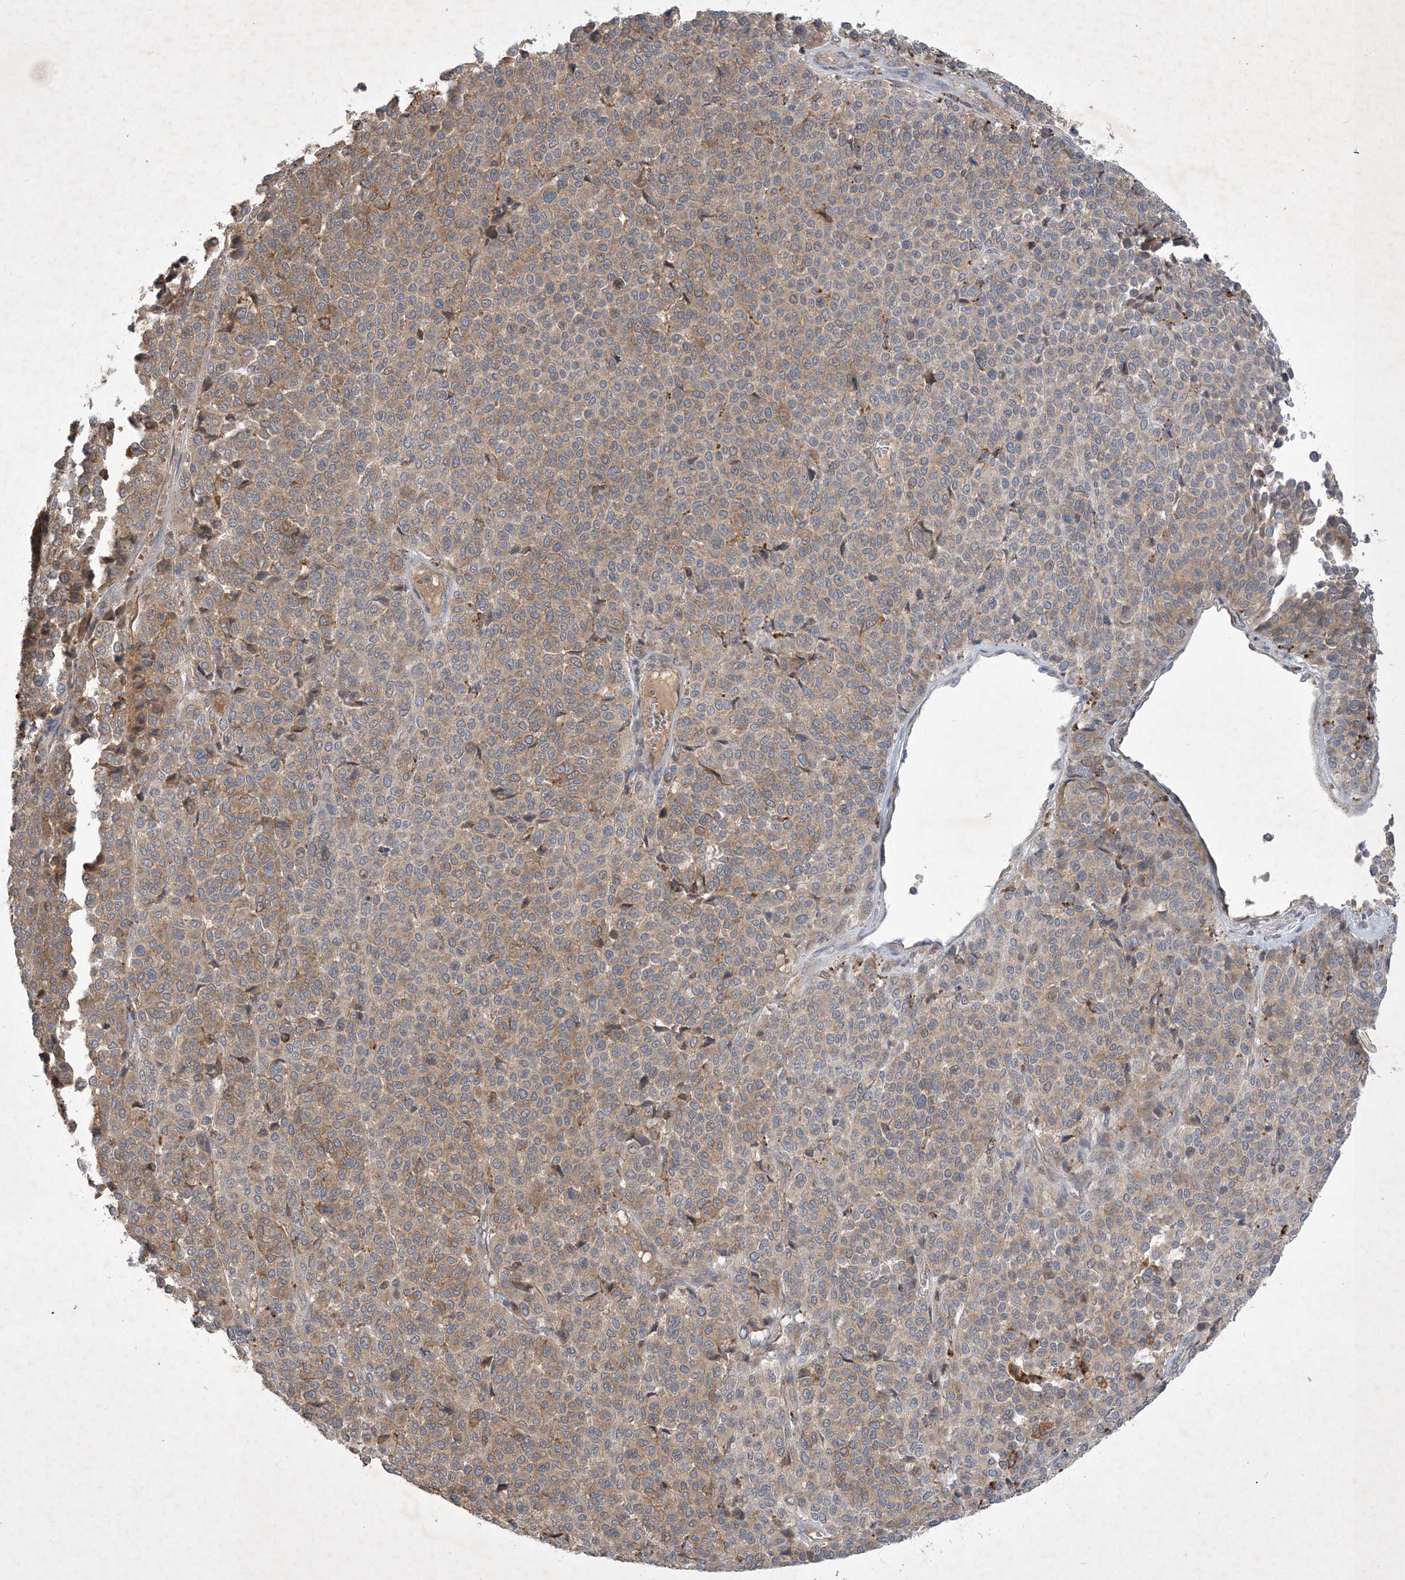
{"staining": {"intensity": "moderate", "quantity": "25%-75%", "location": "cytoplasmic/membranous"}, "tissue": "melanoma", "cell_type": "Tumor cells", "image_type": "cancer", "snomed": [{"axis": "morphology", "description": "Malignant melanoma, Metastatic site"}, {"axis": "topography", "description": "Pancreas"}], "caption": "The histopathology image reveals immunohistochemical staining of melanoma. There is moderate cytoplasmic/membranous positivity is appreciated in about 25%-75% of tumor cells.", "gene": "MRPS18A", "patient": {"sex": "female", "age": 30}}